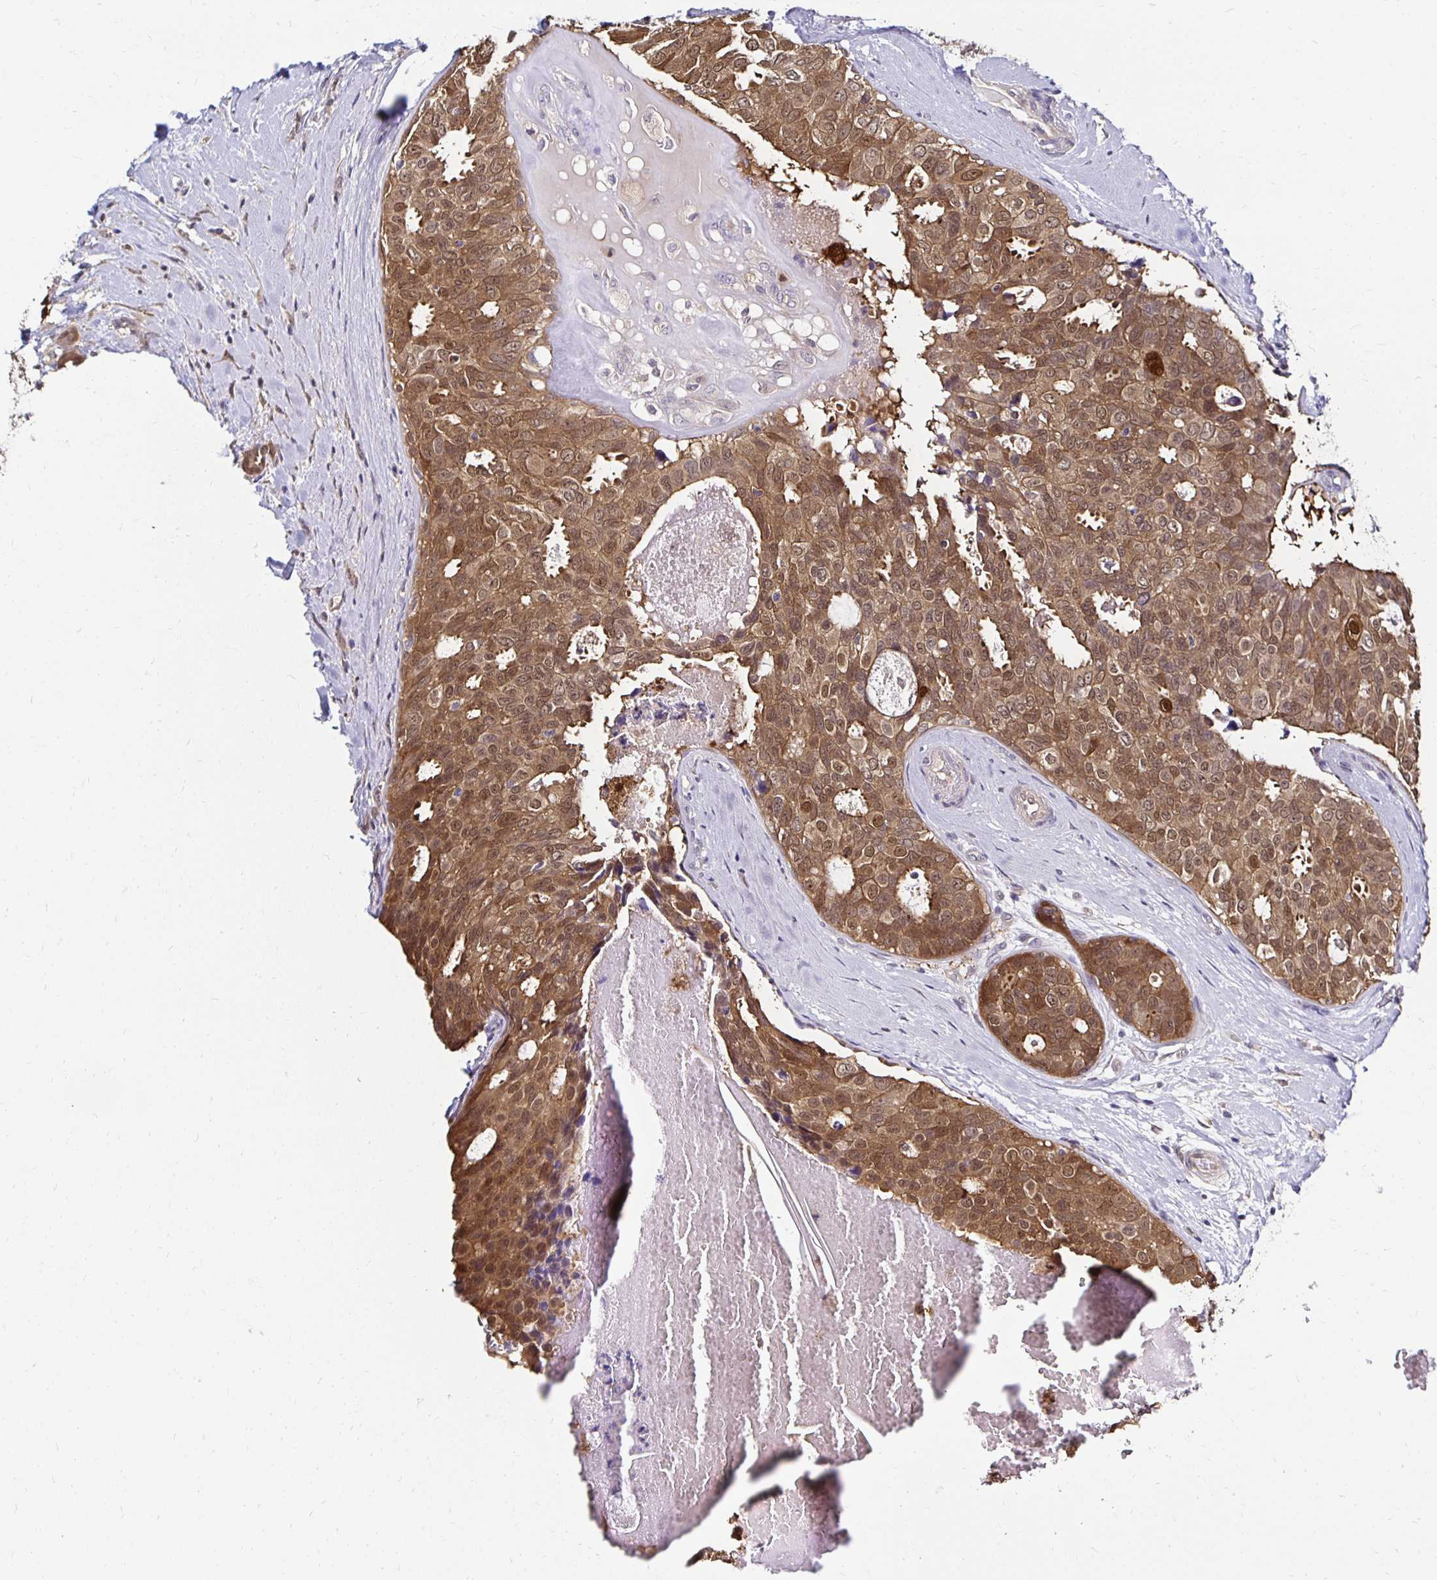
{"staining": {"intensity": "moderate", "quantity": ">75%", "location": "cytoplasmic/membranous,nuclear"}, "tissue": "breast cancer", "cell_type": "Tumor cells", "image_type": "cancer", "snomed": [{"axis": "morphology", "description": "Duct carcinoma"}, {"axis": "topography", "description": "Breast"}], "caption": "The photomicrograph exhibits immunohistochemical staining of breast cancer (invasive ductal carcinoma). There is moderate cytoplasmic/membranous and nuclear staining is seen in about >75% of tumor cells. (brown staining indicates protein expression, while blue staining denotes nuclei).", "gene": "TXN", "patient": {"sex": "female", "age": 45}}